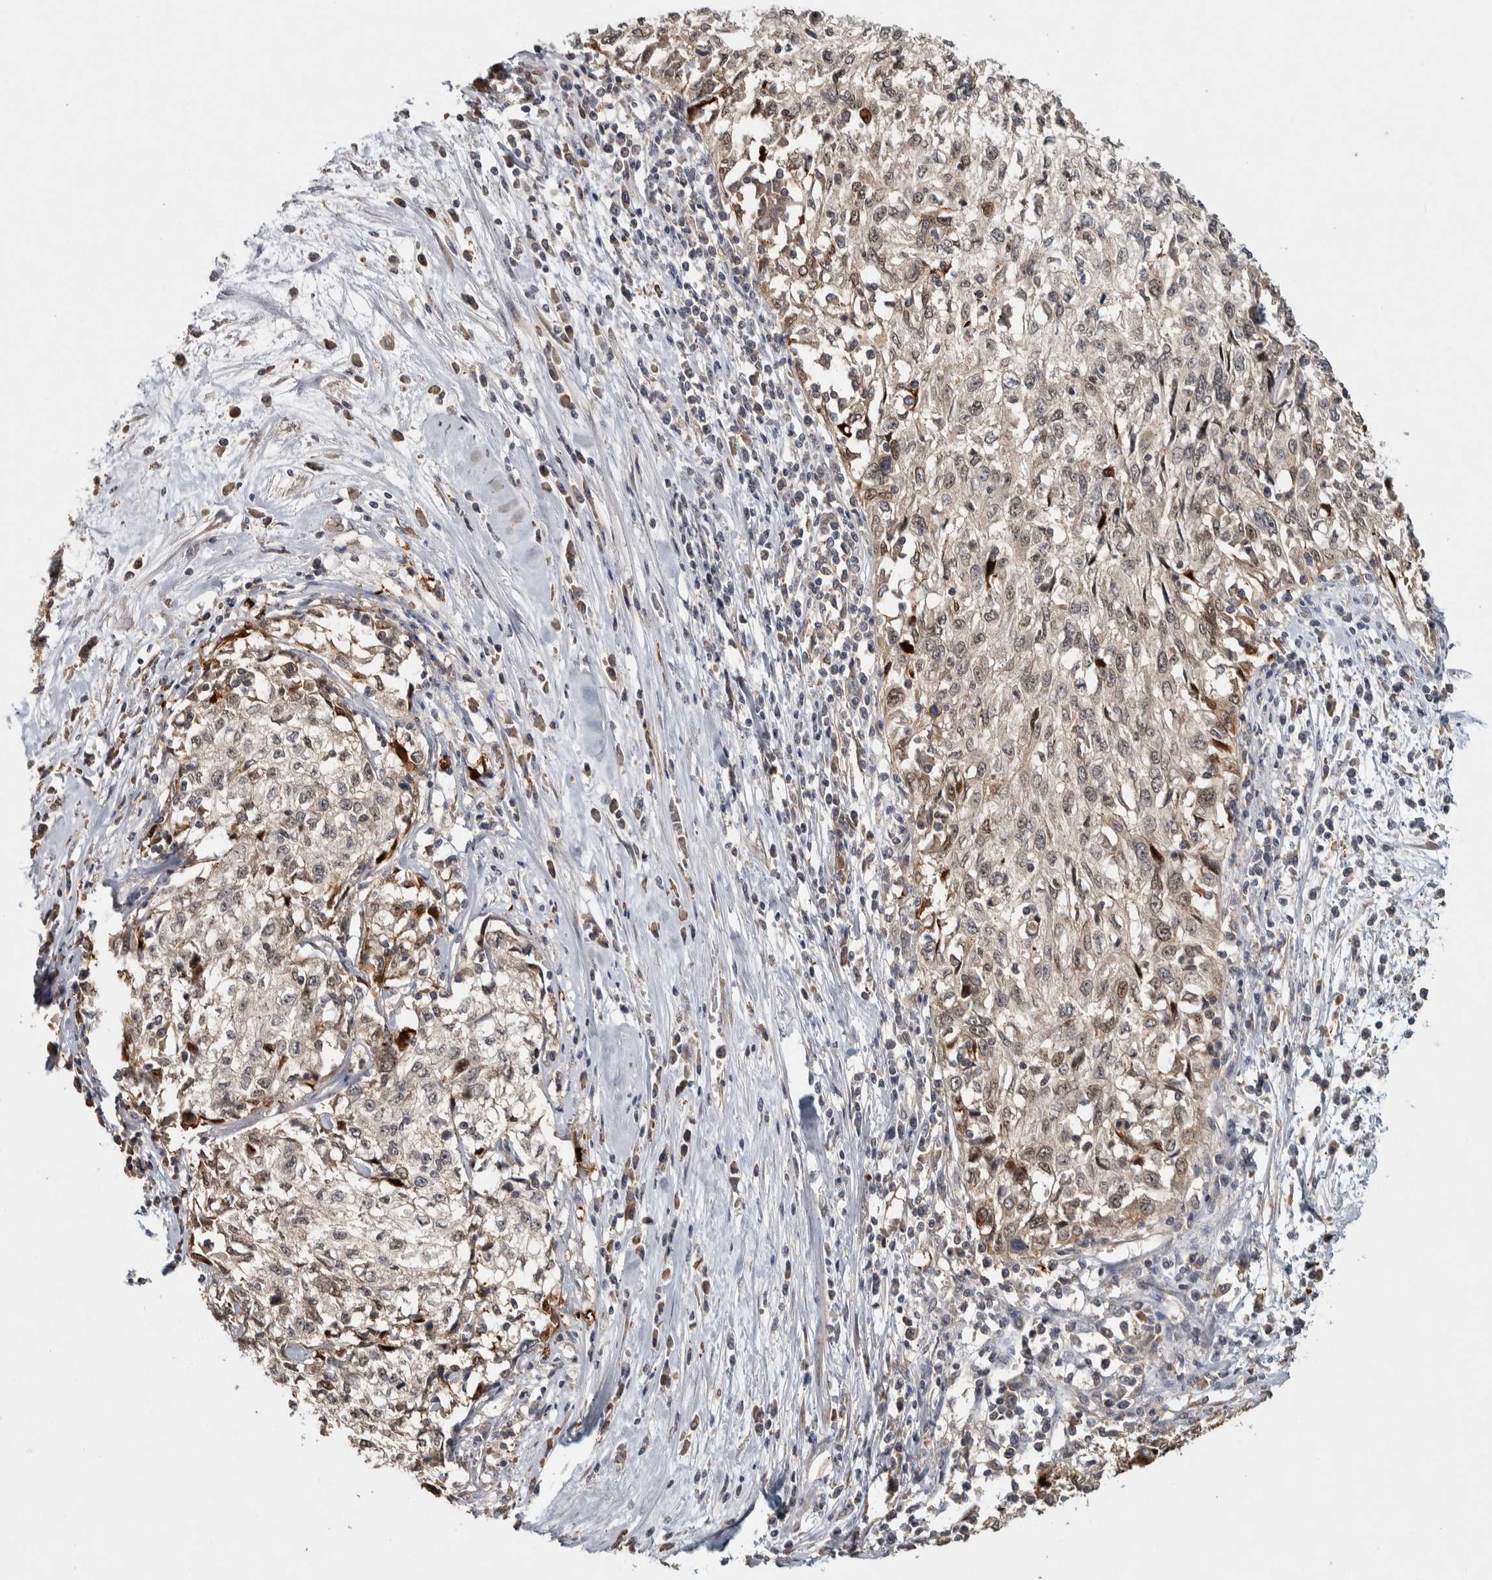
{"staining": {"intensity": "moderate", "quantity": "<25%", "location": "cytoplasmic/membranous,nuclear"}, "tissue": "cervical cancer", "cell_type": "Tumor cells", "image_type": "cancer", "snomed": [{"axis": "morphology", "description": "Squamous cell carcinoma, NOS"}, {"axis": "topography", "description": "Cervix"}], "caption": "About <25% of tumor cells in cervical cancer exhibit moderate cytoplasmic/membranous and nuclear protein positivity as visualized by brown immunohistochemical staining.", "gene": "EIF3H", "patient": {"sex": "female", "age": 57}}